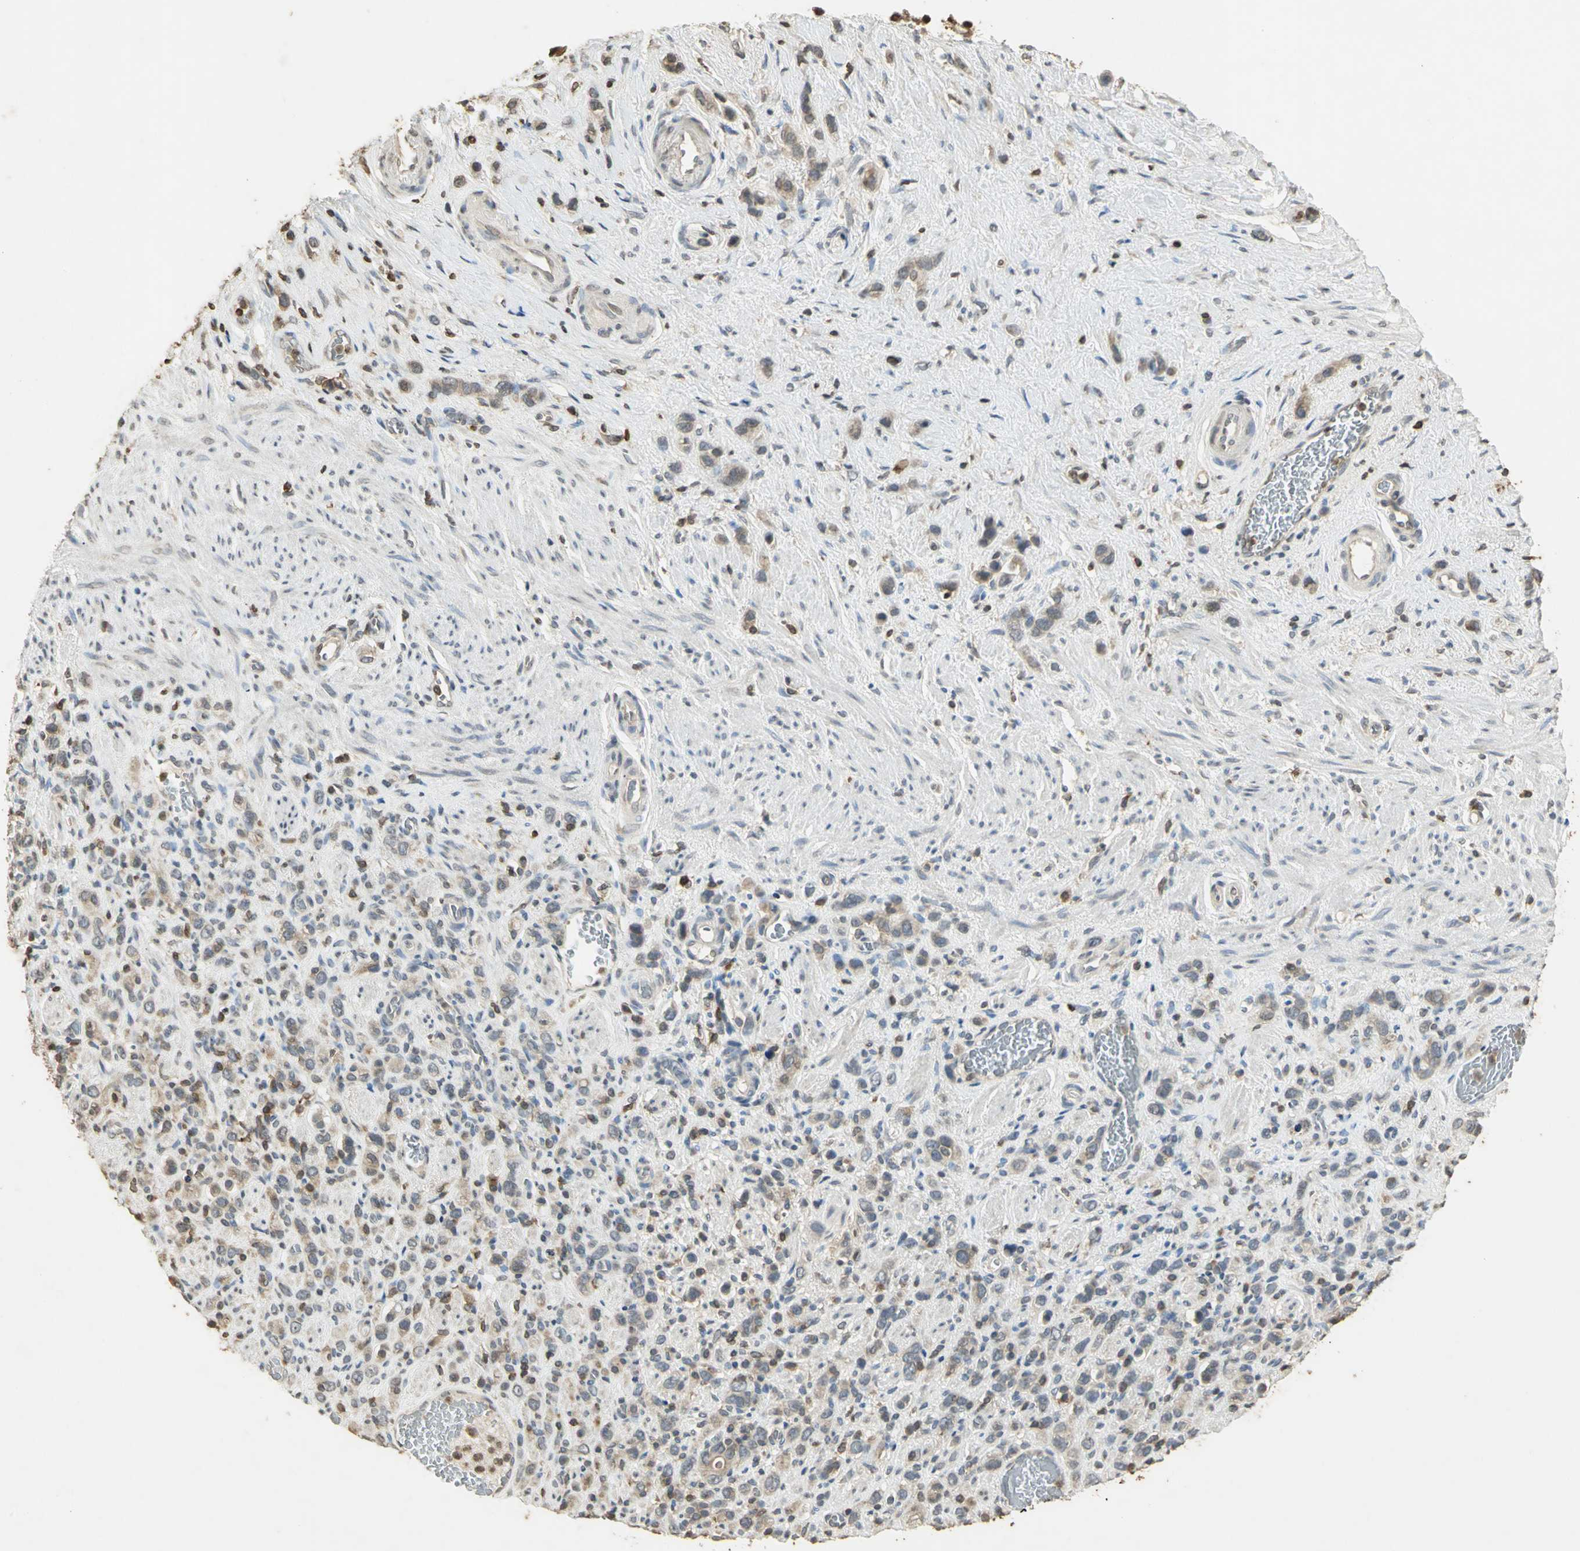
{"staining": {"intensity": "weak", "quantity": "25%-75%", "location": "cytoplasmic/membranous"}, "tissue": "stomach cancer", "cell_type": "Tumor cells", "image_type": "cancer", "snomed": [{"axis": "morphology", "description": "Normal tissue, NOS"}, {"axis": "morphology", "description": "Adenocarcinoma, NOS"}, {"axis": "morphology", "description": "Adenocarcinoma, High grade"}, {"axis": "topography", "description": "Stomach, upper"}, {"axis": "topography", "description": "Stomach"}], "caption": "Immunohistochemistry (IHC) (DAB) staining of stomach cancer (adenocarcinoma) shows weak cytoplasmic/membranous protein positivity in approximately 25%-75% of tumor cells.", "gene": "IL16", "patient": {"sex": "female", "age": 65}}